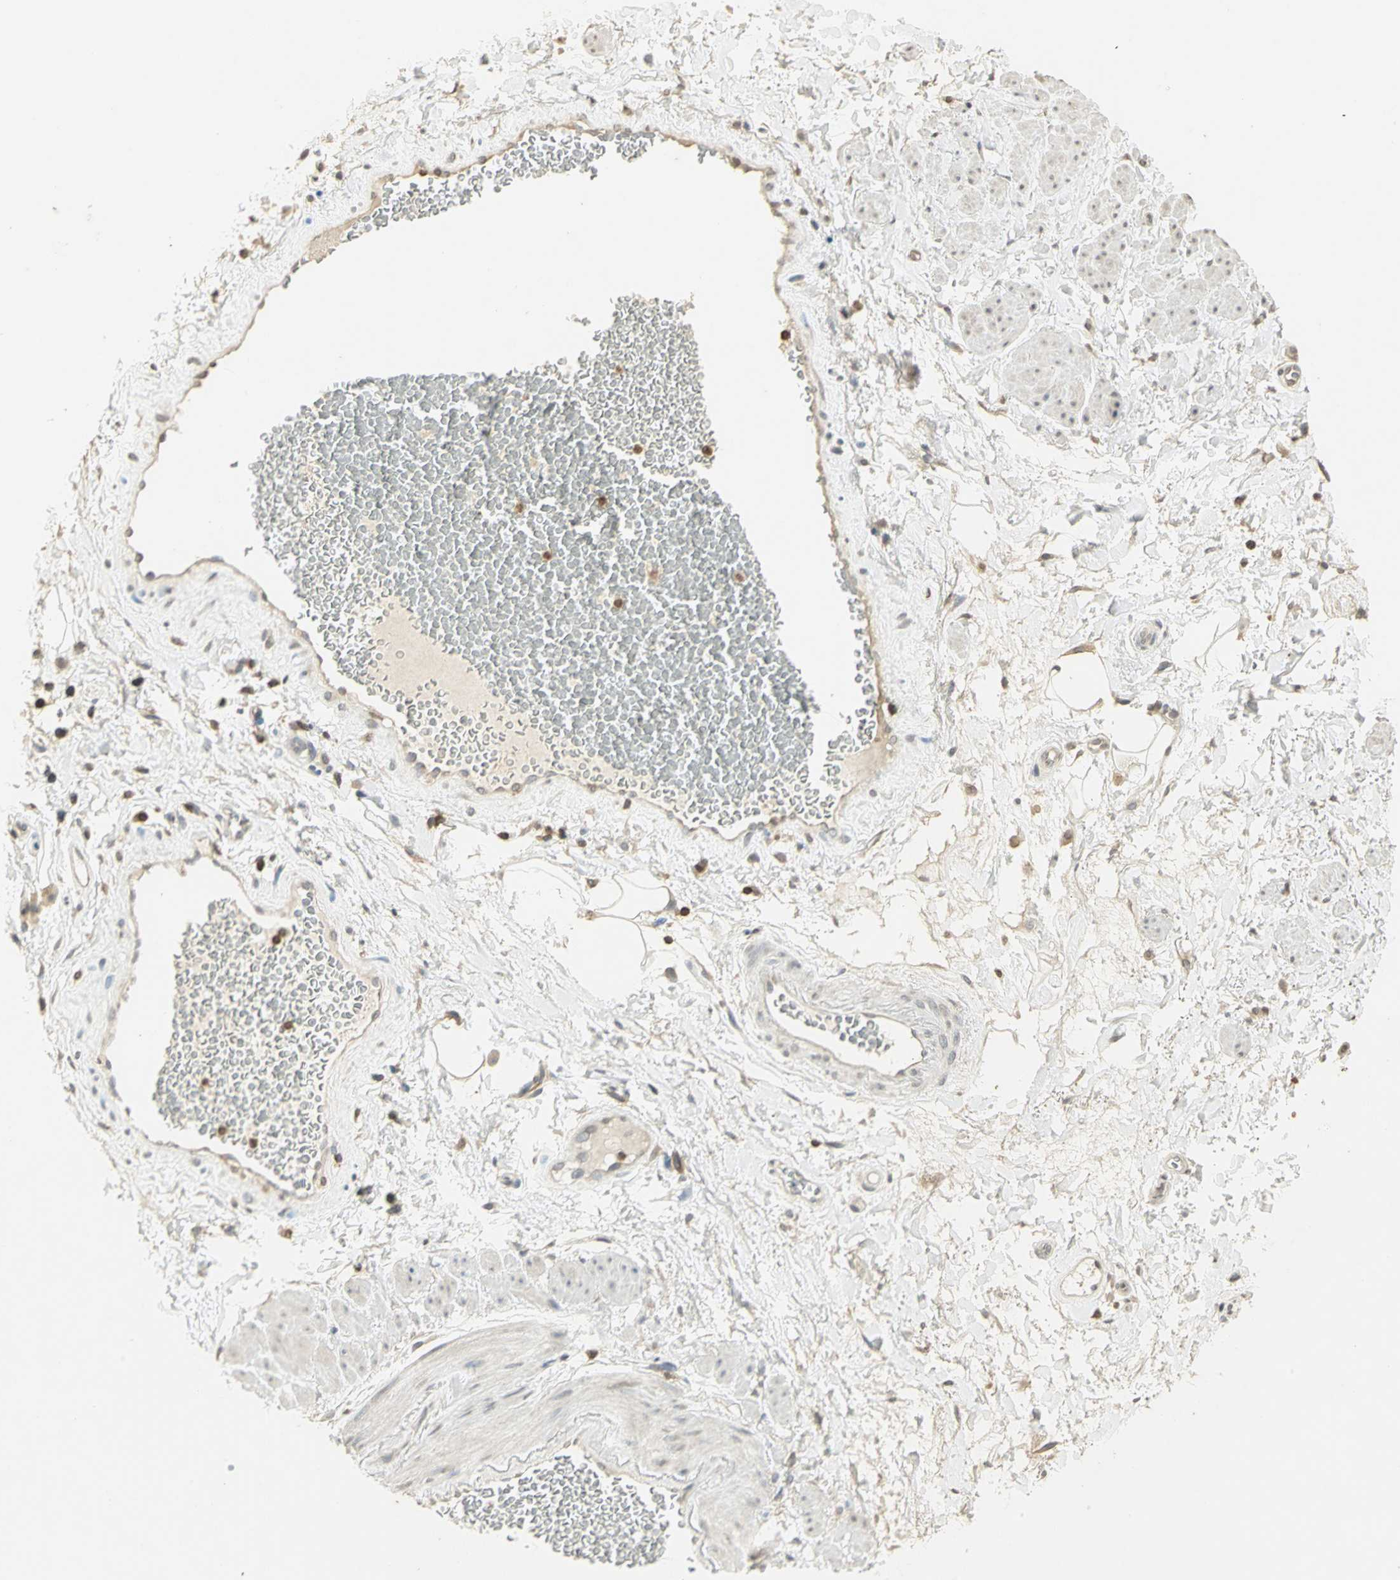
{"staining": {"intensity": "weak", "quantity": "<25%", "location": "cytoplasmic/membranous"}, "tissue": "adipose tissue", "cell_type": "Adipocytes", "image_type": "normal", "snomed": [{"axis": "morphology", "description": "Normal tissue, NOS"}, {"axis": "topography", "description": "Soft tissue"}, {"axis": "topography", "description": "Peripheral nerve tissue"}], "caption": "The histopathology image demonstrates no staining of adipocytes in normal adipose tissue.", "gene": "IL16", "patient": {"sex": "female", "age": 71}}